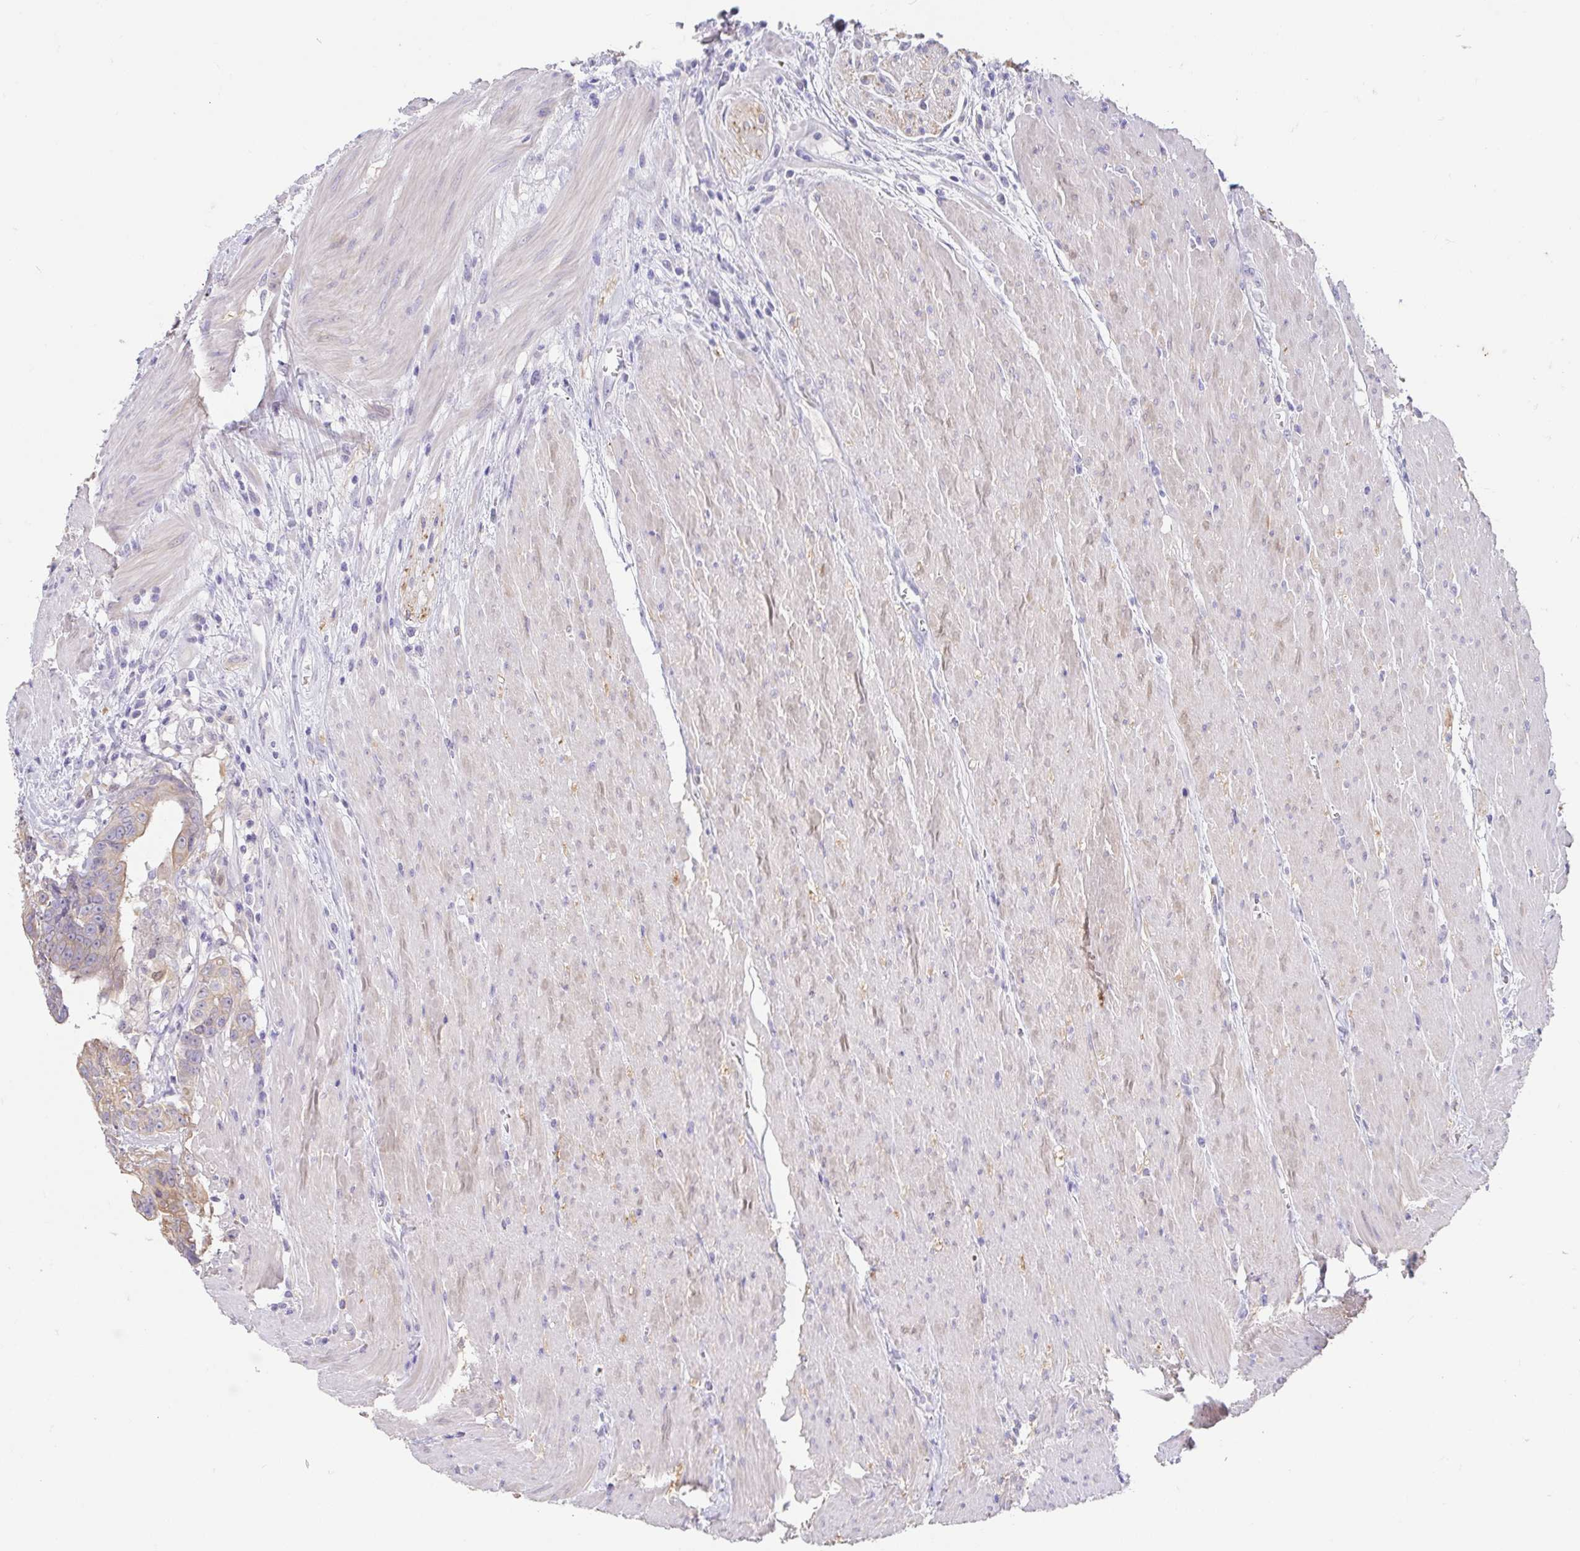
{"staining": {"intensity": "weak", "quantity": "25%-75%", "location": "cytoplasmic/membranous"}, "tissue": "colorectal cancer", "cell_type": "Tumor cells", "image_type": "cancer", "snomed": [{"axis": "morphology", "description": "Adenocarcinoma, NOS"}, {"axis": "topography", "description": "Rectum"}], "caption": "Colorectal adenocarcinoma was stained to show a protein in brown. There is low levels of weak cytoplasmic/membranous expression in approximately 25%-75% of tumor cells. The protein of interest is shown in brown color, while the nuclei are stained blue.", "gene": "FABP3", "patient": {"sex": "female", "age": 62}}